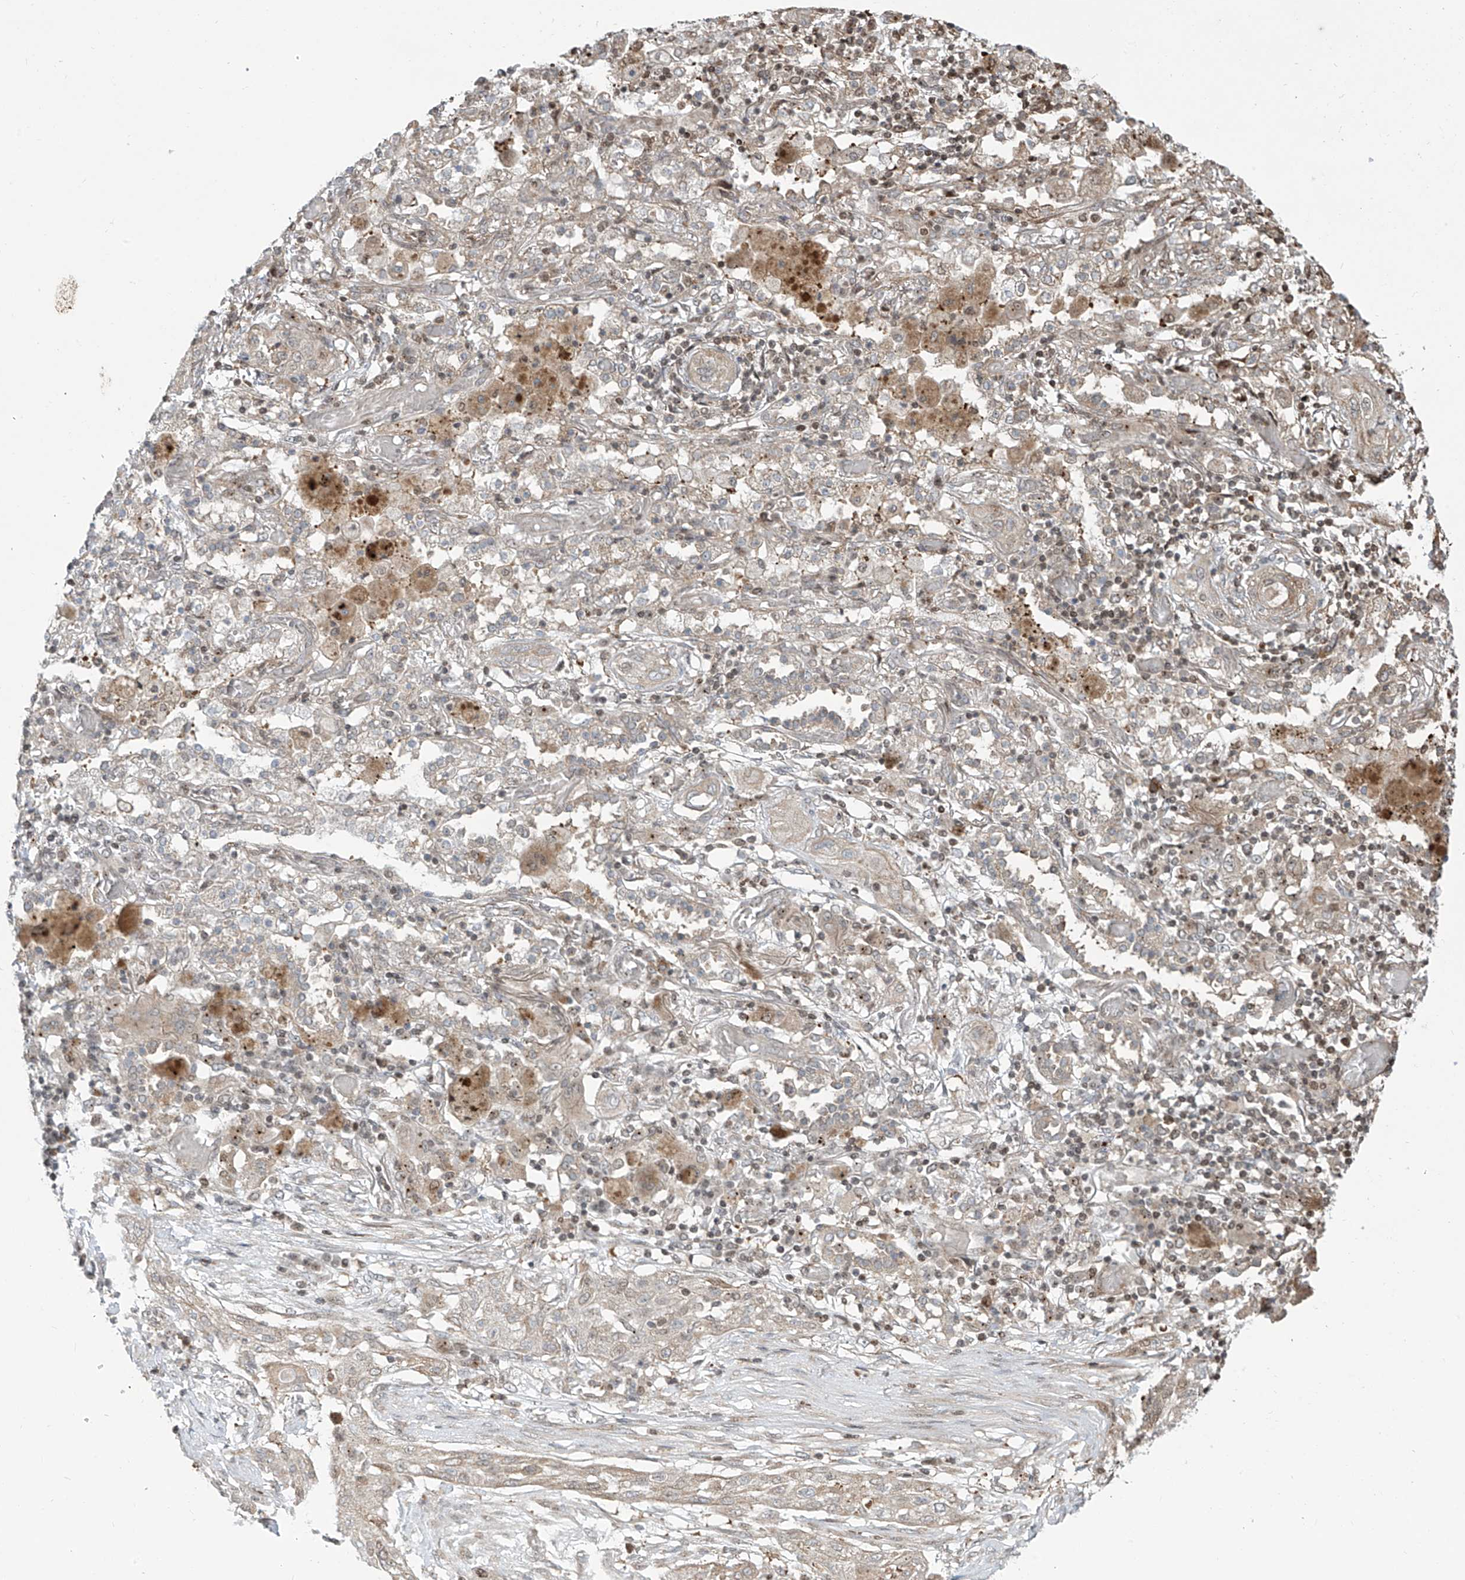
{"staining": {"intensity": "weak", "quantity": "<25%", "location": "cytoplasmic/membranous"}, "tissue": "lung cancer", "cell_type": "Tumor cells", "image_type": "cancer", "snomed": [{"axis": "morphology", "description": "Squamous cell carcinoma, NOS"}, {"axis": "topography", "description": "Lung"}], "caption": "This histopathology image is of lung cancer stained with IHC to label a protein in brown with the nuclei are counter-stained blue. There is no staining in tumor cells. (DAB (3,3'-diaminobenzidine) immunohistochemistry, high magnification).", "gene": "VMP1", "patient": {"sex": "female", "age": 47}}